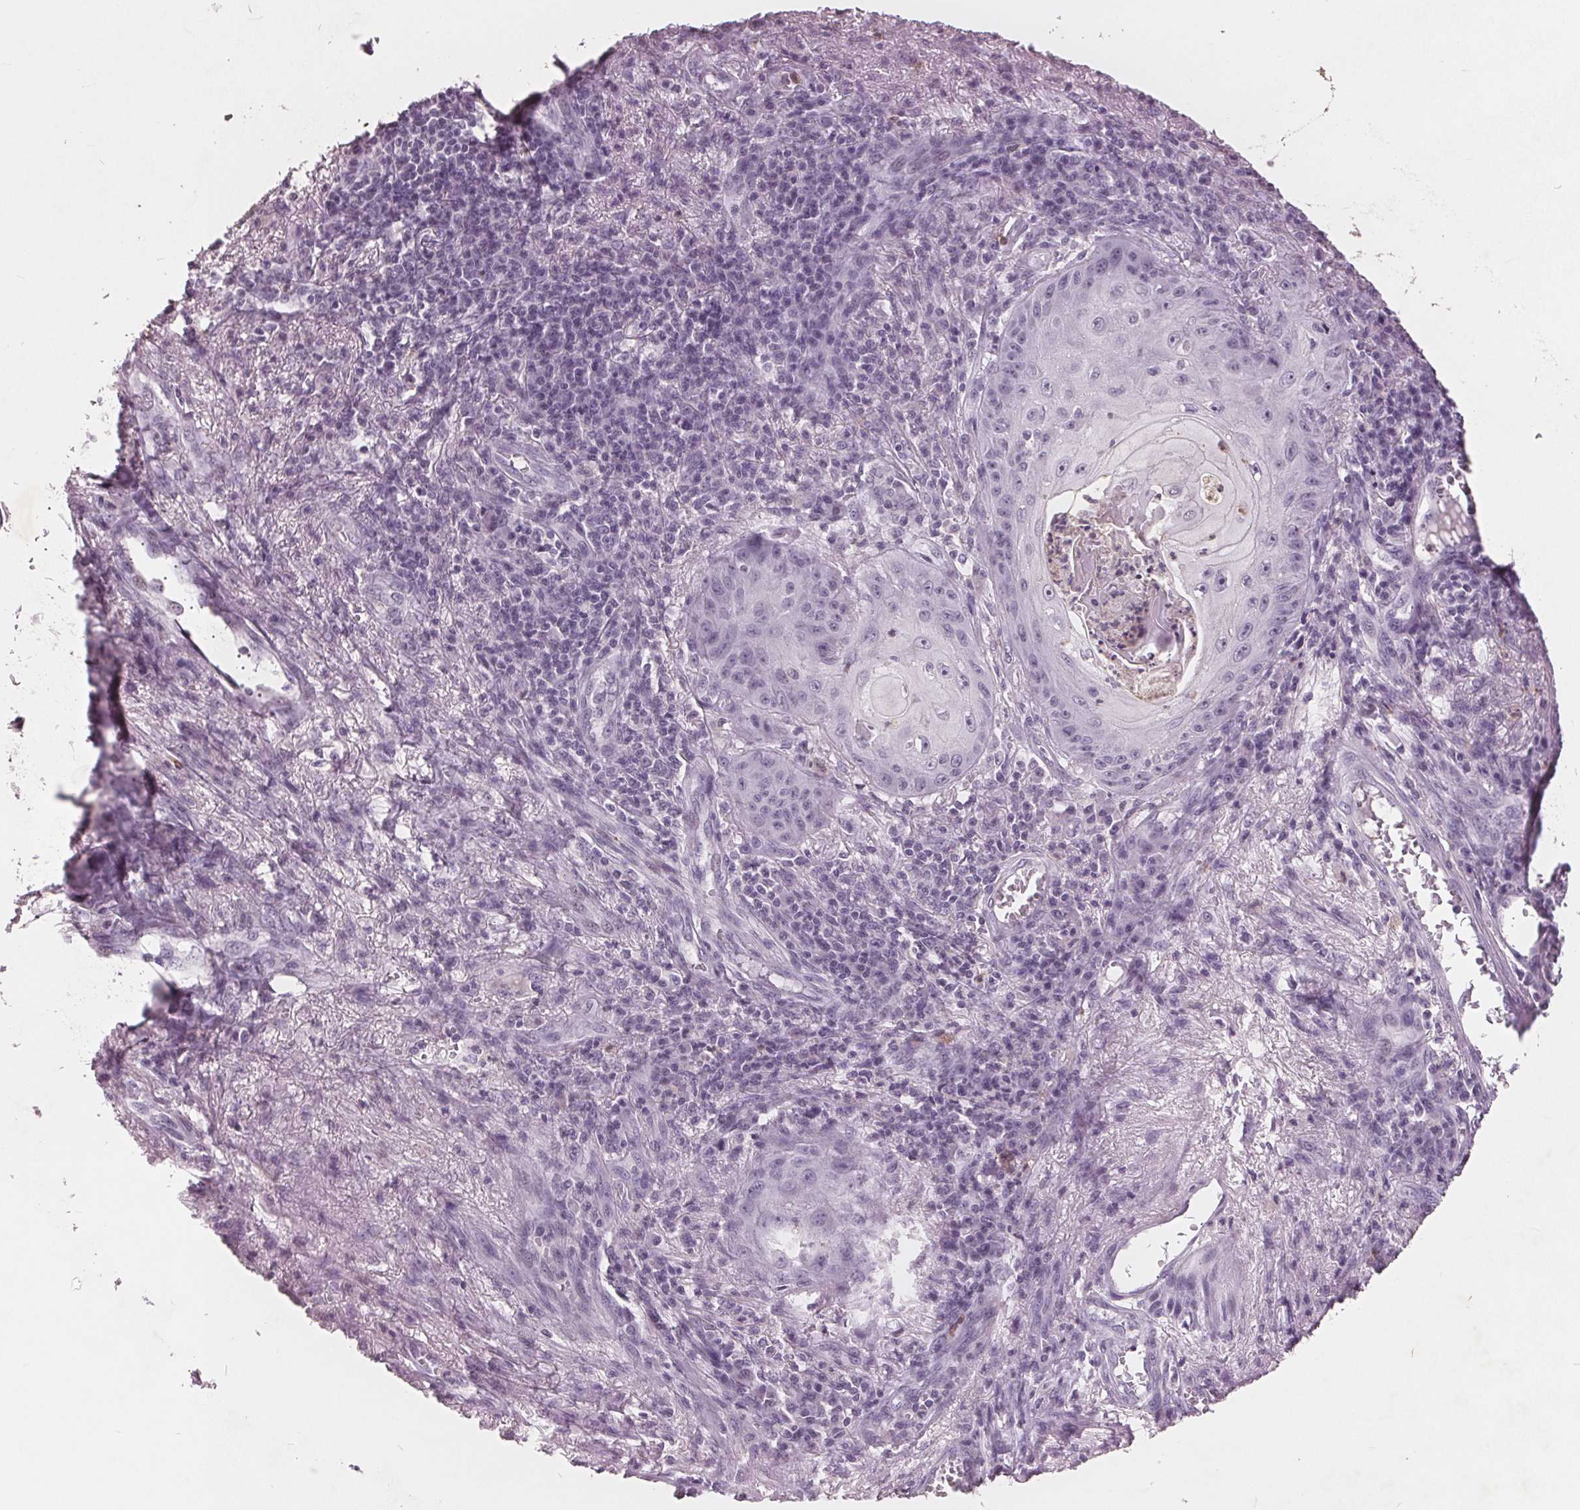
{"staining": {"intensity": "negative", "quantity": "none", "location": "none"}, "tissue": "skin cancer", "cell_type": "Tumor cells", "image_type": "cancer", "snomed": [{"axis": "morphology", "description": "Squamous cell carcinoma, NOS"}, {"axis": "topography", "description": "Skin"}], "caption": "A high-resolution photomicrograph shows immunohistochemistry staining of skin cancer, which shows no significant staining in tumor cells. The staining is performed using DAB (3,3'-diaminobenzidine) brown chromogen with nuclei counter-stained in using hematoxylin.", "gene": "PTPN14", "patient": {"sex": "male", "age": 70}}